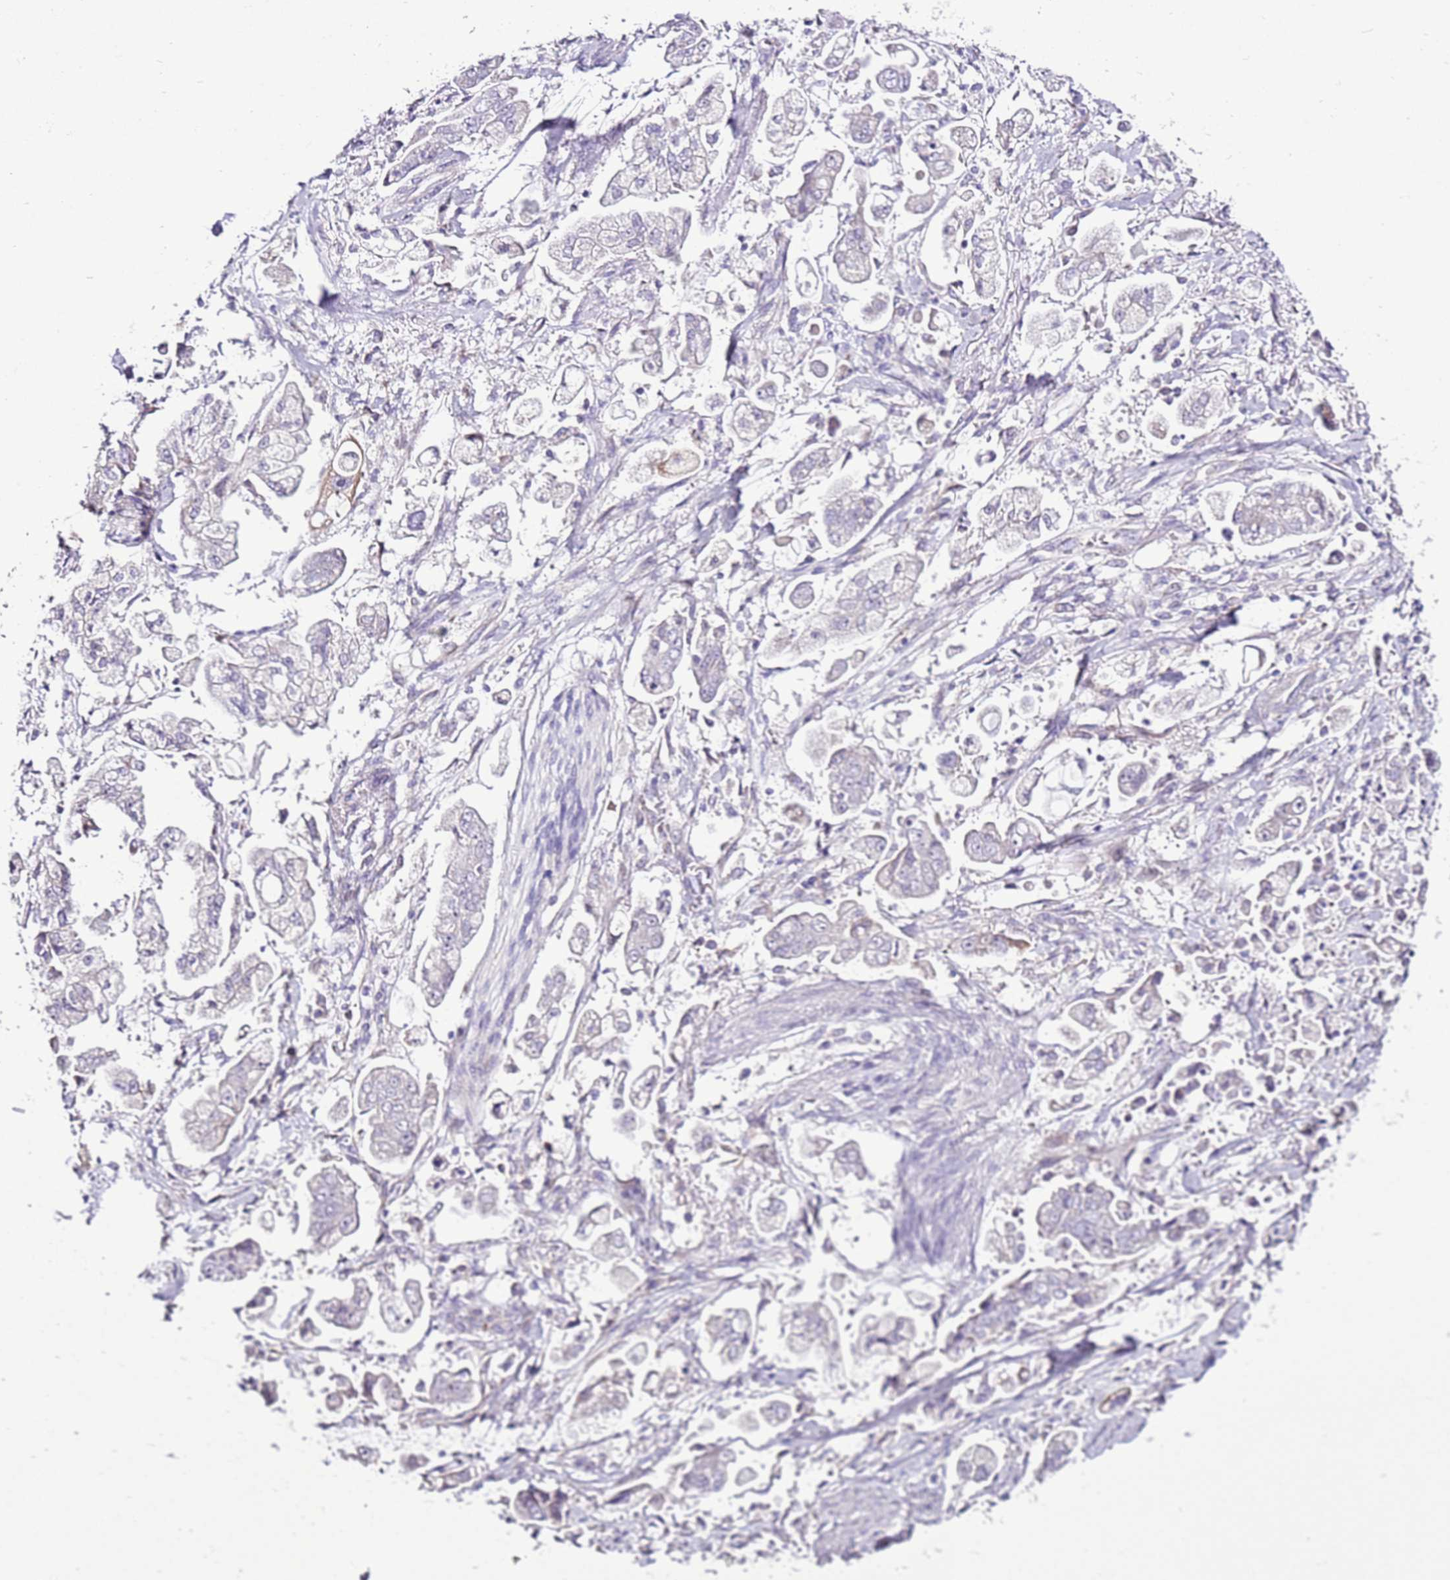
{"staining": {"intensity": "negative", "quantity": "none", "location": "none"}, "tissue": "stomach cancer", "cell_type": "Tumor cells", "image_type": "cancer", "snomed": [{"axis": "morphology", "description": "Adenocarcinoma, NOS"}, {"axis": "topography", "description": "Stomach"}], "caption": "High magnification brightfield microscopy of adenocarcinoma (stomach) stained with DAB (3,3'-diaminobenzidine) (brown) and counterstained with hematoxylin (blue): tumor cells show no significant expression.", "gene": "SLC38A5", "patient": {"sex": "male", "age": 62}}